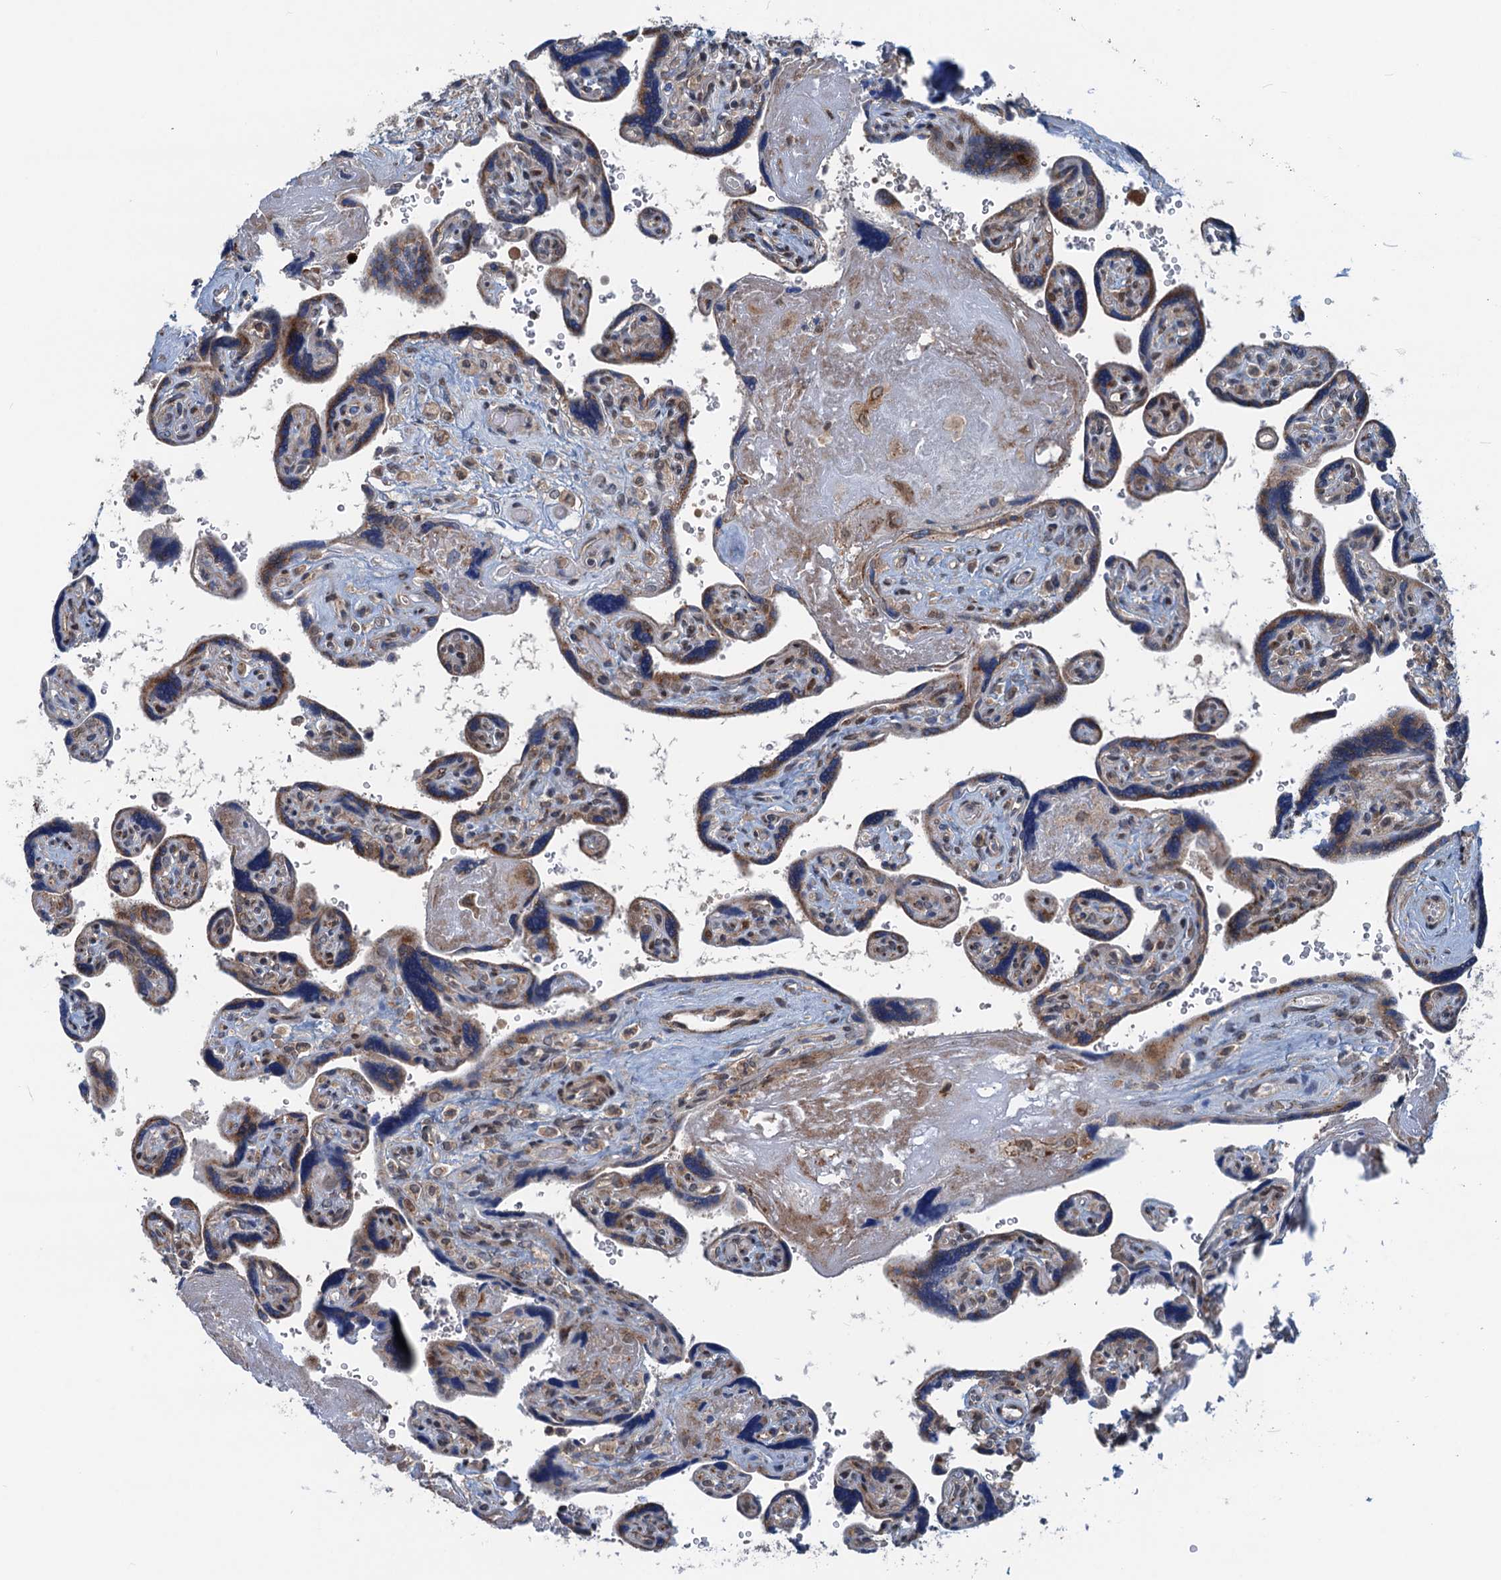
{"staining": {"intensity": "moderate", "quantity": "25%-75%", "location": "cytoplasmic/membranous"}, "tissue": "placenta", "cell_type": "Trophoblastic cells", "image_type": "normal", "snomed": [{"axis": "morphology", "description": "Normal tissue, NOS"}, {"axis": "topography", "description": "Placenta"}], "caption": "A brown stain labels moderate cytoplasmic/membranous staining of a protein in trophoblastic cells of normal placenta.", "gene": "DYNC2I2", "patient": {"sex": "female", "age": 39}}